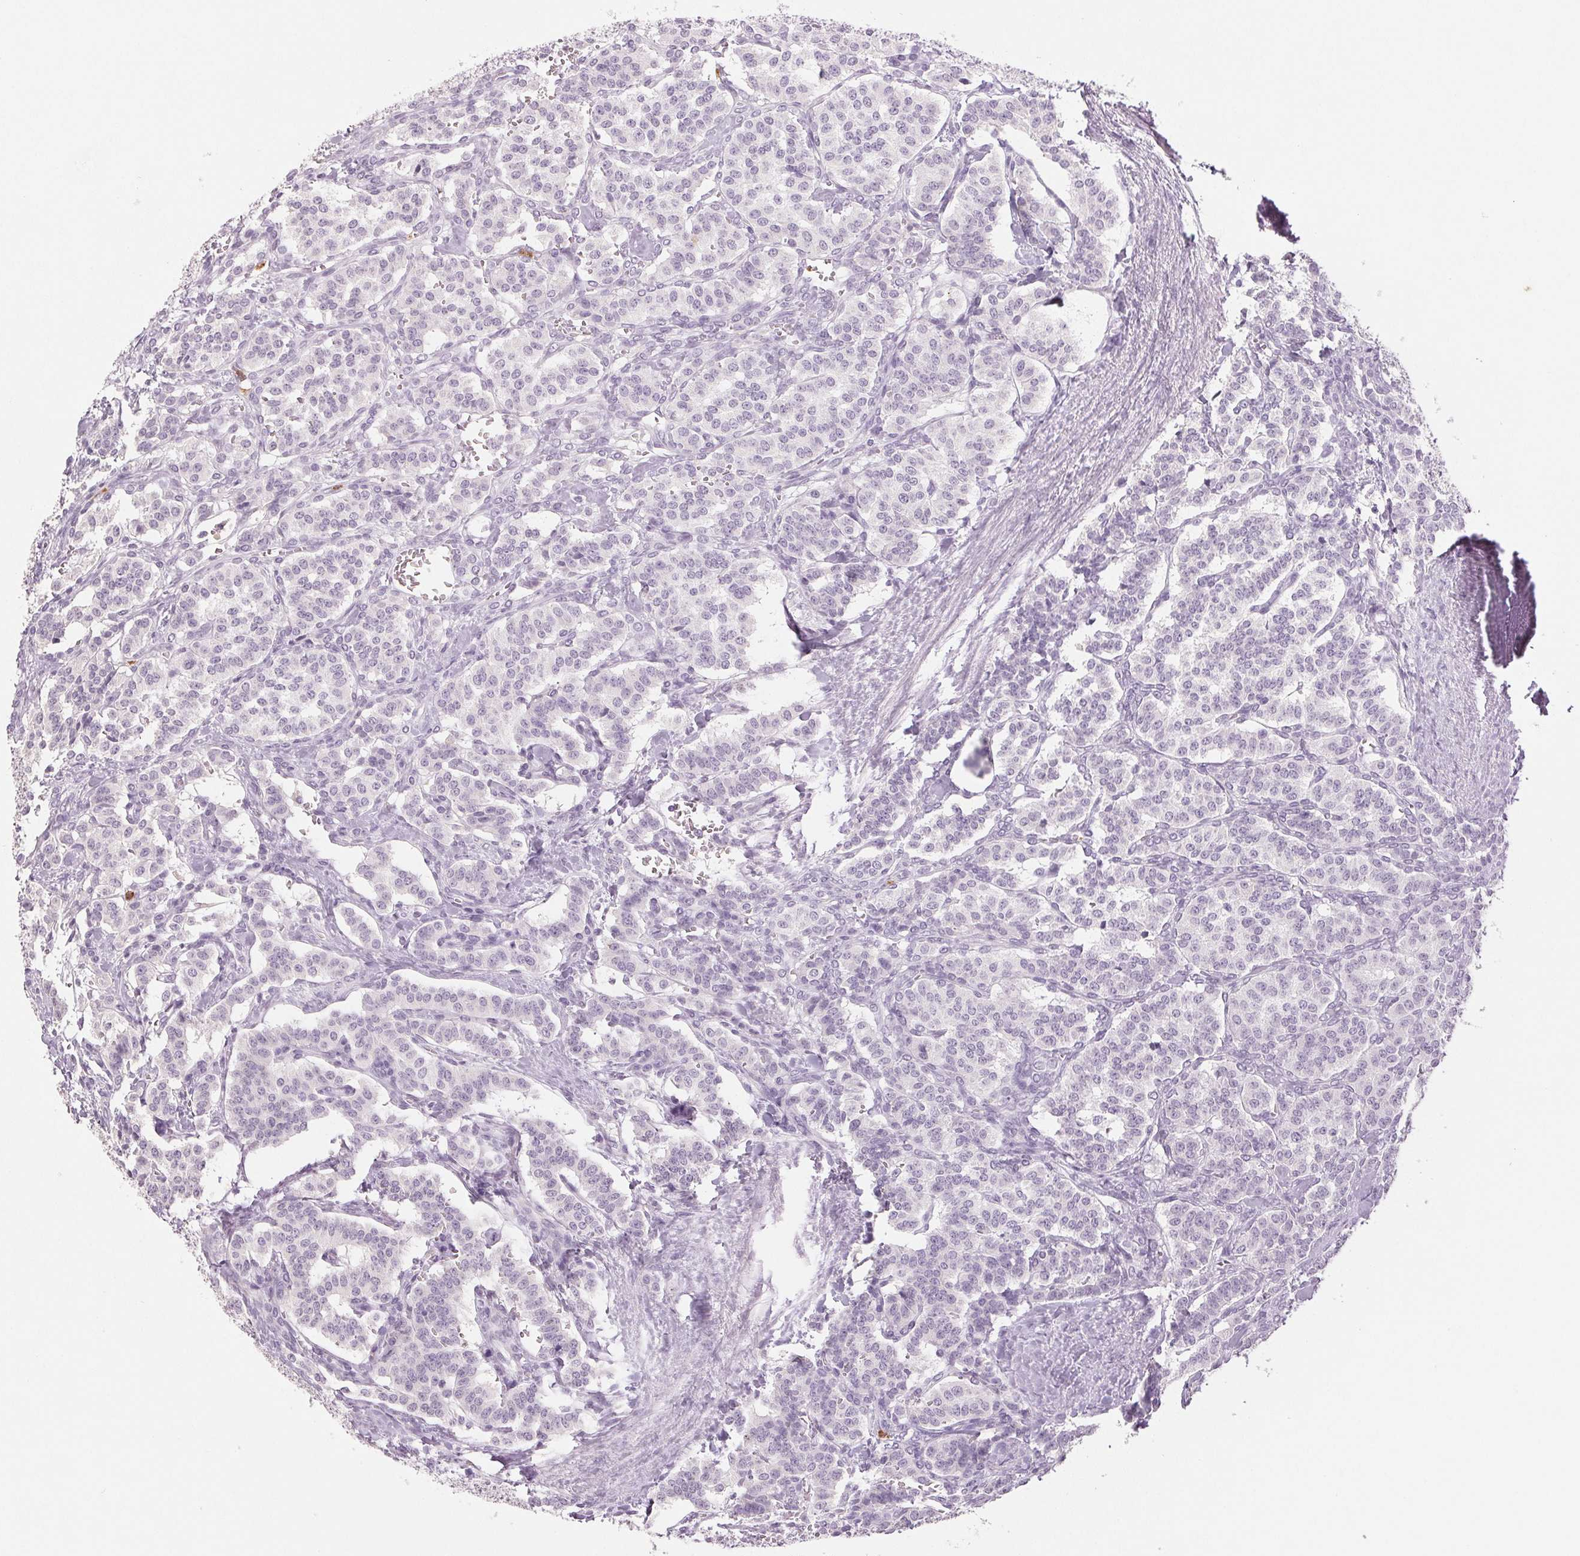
{"staining": {"intensity": "negative", "quantity": "none", "location": "none"}, "tissue": "carcinoid", "cell_type": "Tumor cells", "image_type": "cancer", "snomed": [{"axis": "morphology", "description": "Normal tissue, NOS"}, {"axis": "morphology", "description": "Carcinoid, malignant, NOS"}, {"axis": "topography", "description": "Lung"}], "caption": "IHC micrograph of malignant carcinoid stained for a protein (brown), which displays no positivity in tumor cells.", "gene": "LTF", "patient": {"sex": "female", "age": 46}}